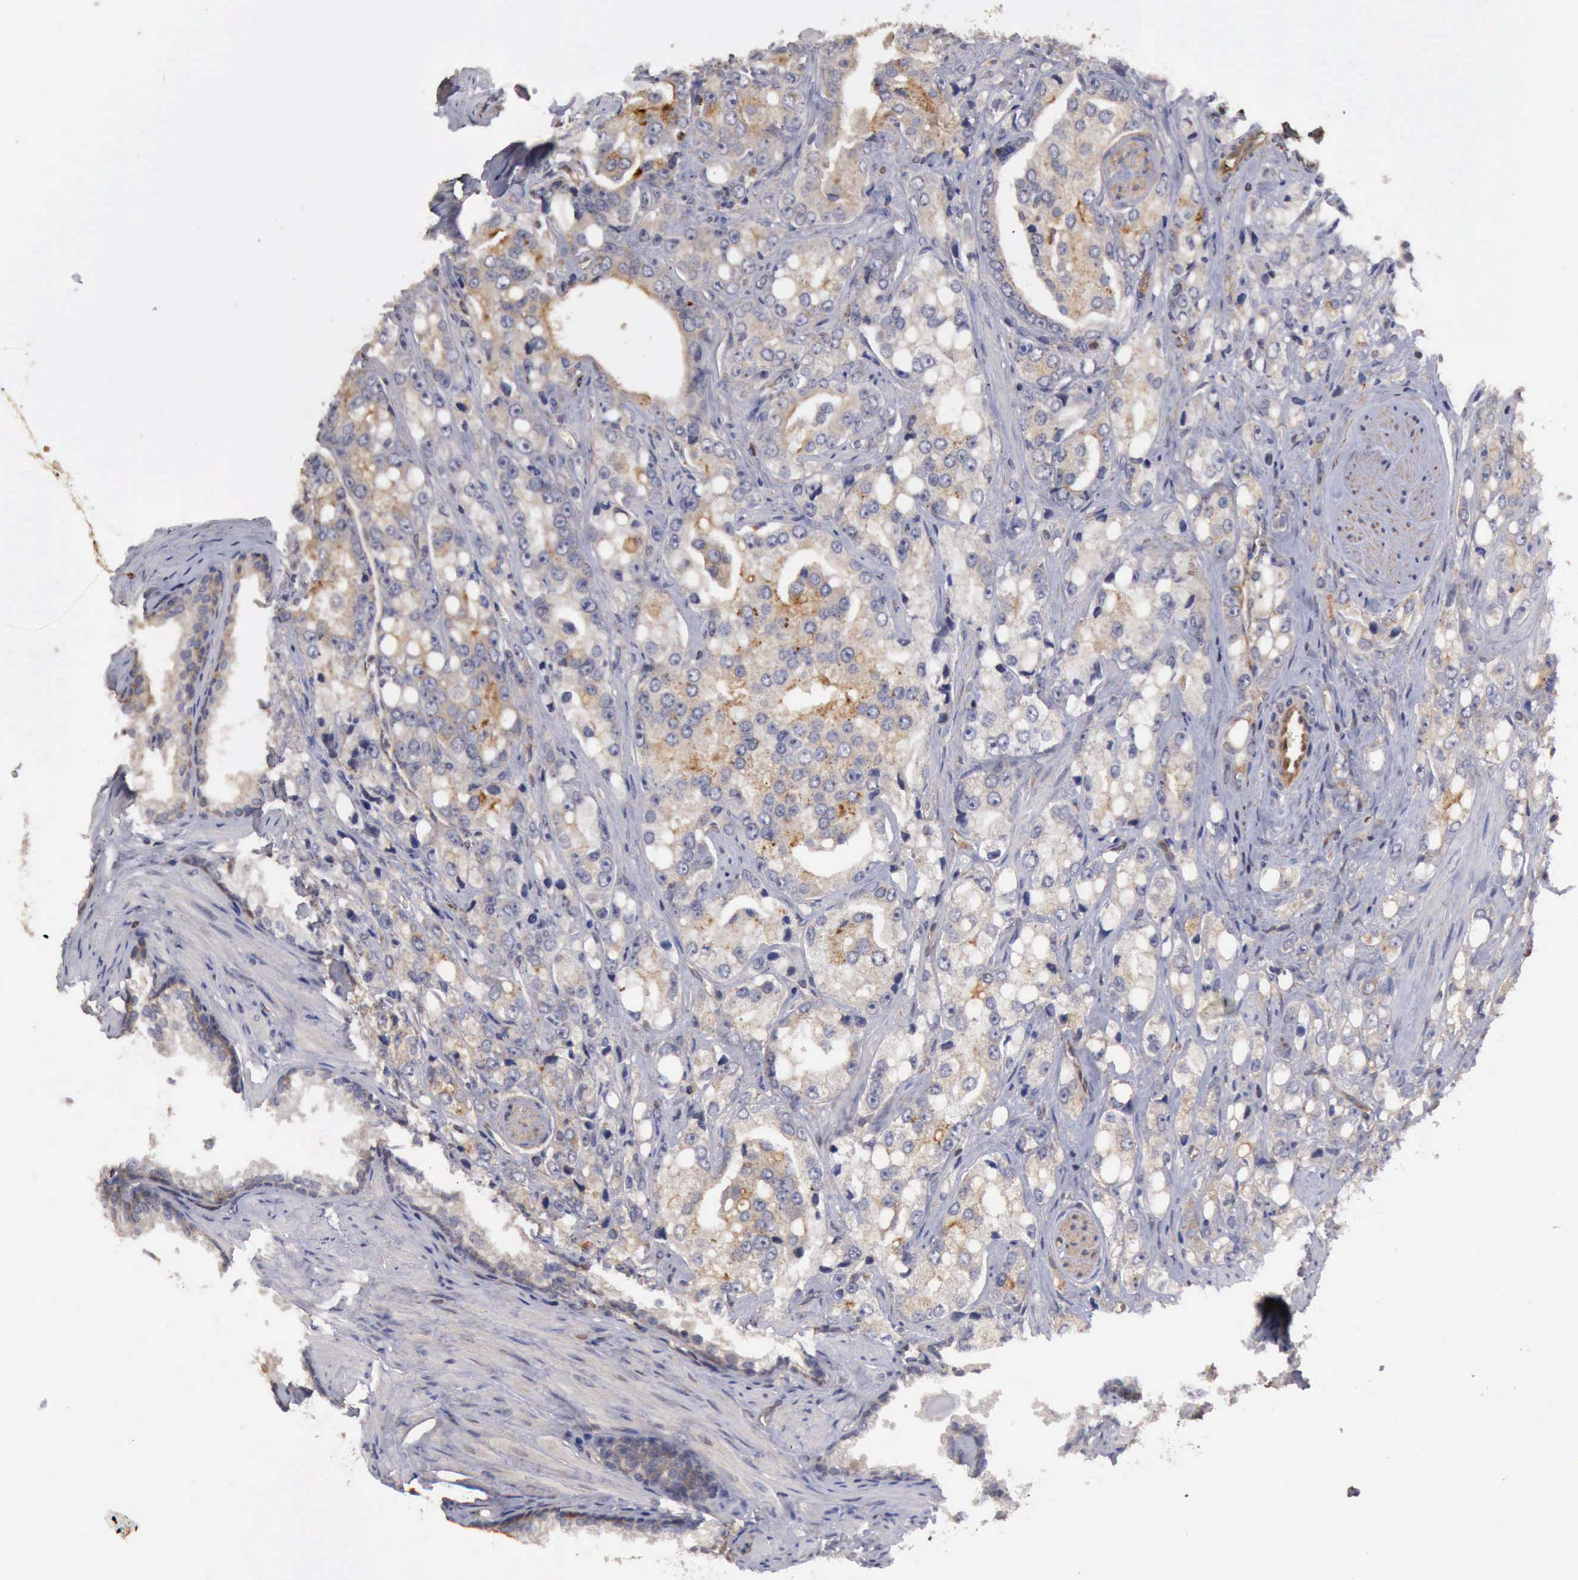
{"staining": {"intensity": "negative", "quantity": "none", "location": "none"}, "tissue": "prostate cancer", "cell_type": "Tumor cells", "image_type": "cancer", "snomed": [{"axis": "morphology", "description": "Adenocarcinoma, High grade"}, {"axis": "topography", "description": "Prostate"}], "caption": "Human prostate high-grade adenocarcinoma stained for a protein using IHC shows no positivity in tumor cells.", "gene": "BMX", "patient": {"sex": "male", "age": 67}}